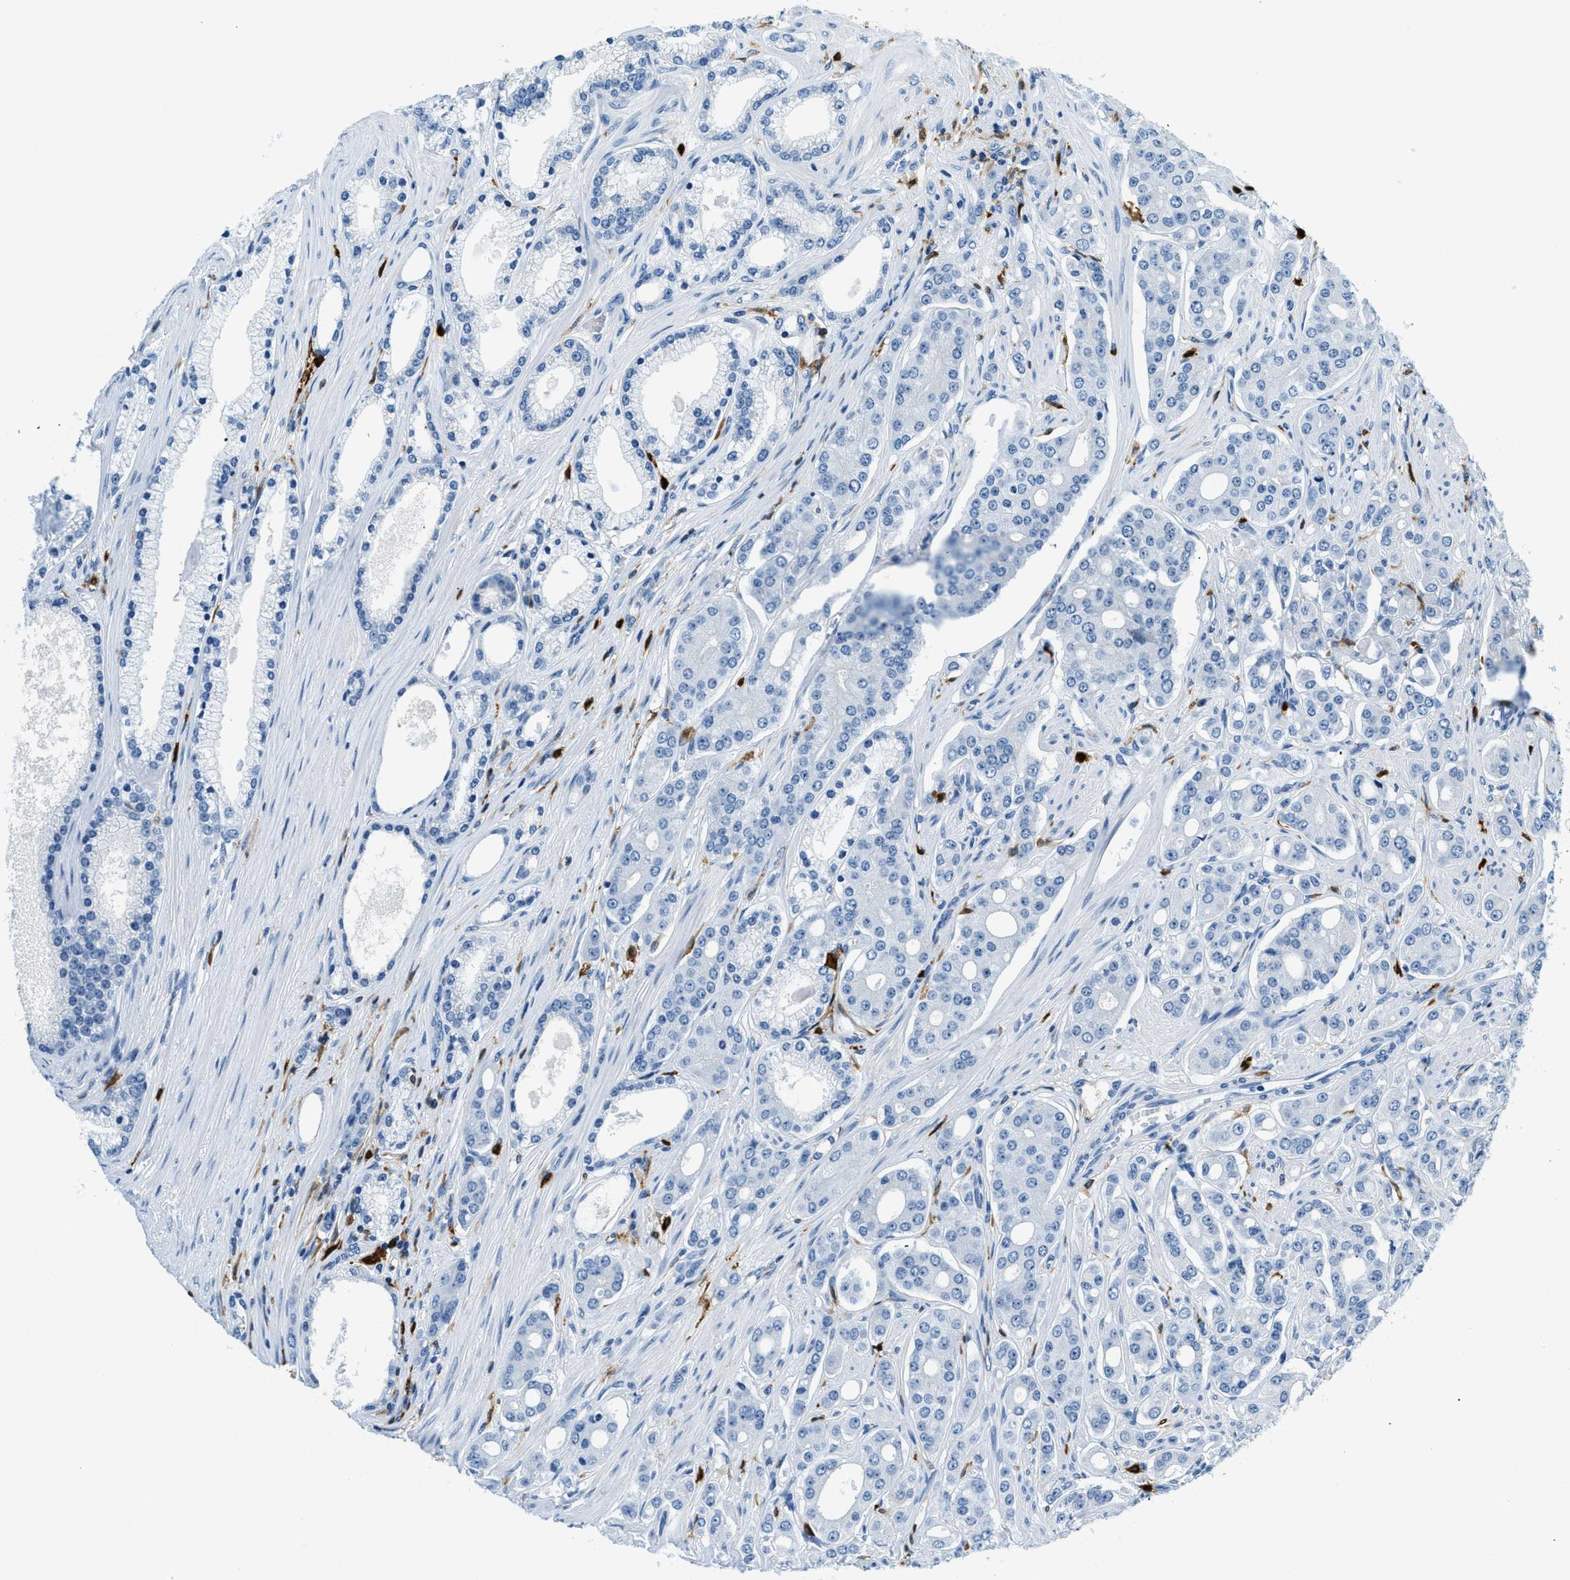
{"staining": {"intensity": "negative", "quantity": "none", "location": "none"}, "tissue": "prostate cancer", "cell_type": "Tumor cells", "image_type": "cancer", "snomed": [{"axis": "morphology", "description": "Adenocarcinoma, High grade"}, {"axis": "topography", "description": "Prostate"}], "caption": "A high-resolution image shows immunohistochemistry staining of prostate cancer (high-grade adenocarcinoma), which shows no significant positivity in tumor cells.", "gene": "CAPG", "patient": {"sex": "male", "age": 71}}